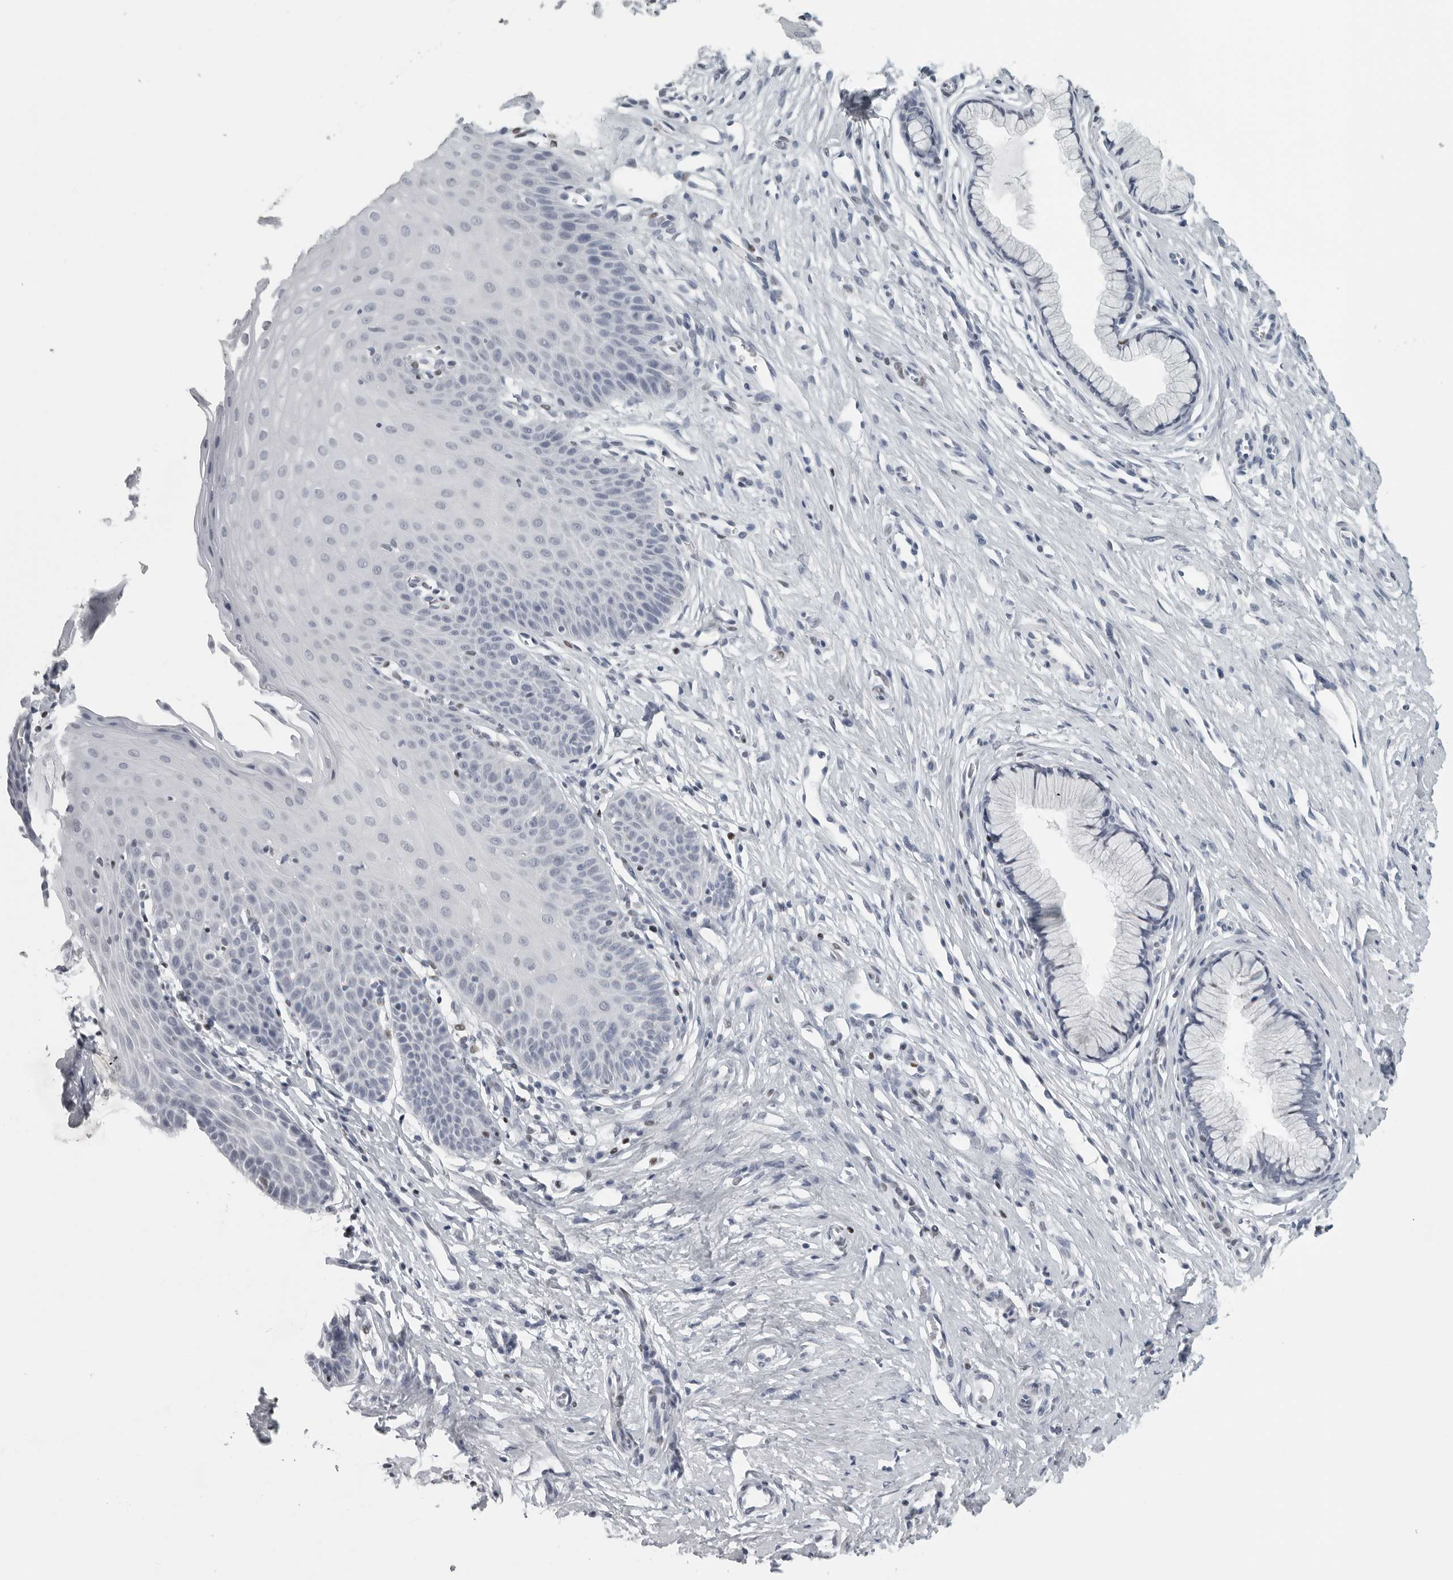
{"staining": {"intensity": "negative", "quantity": "none", "location": "none"}, "tissue": "cervix", "cell_type": "Glandular cells", "image_type": "normal", "snomed": [{"axis": "morphology", "description": "Normal tissue, NOS"}, {"axis": "topography", "description": "Cervix"}], "caption": "A high-resolution photomicrograph shows immunohistochemistry (IHC) staining of normal cervix, which shows no significant staining in glandular cells. The staining is performed using DAB brown chromogen with nuclei counter-stained in using hematoxylin.", "gene": "SATB2", "patient": {"sex": "female", "age": 36}}